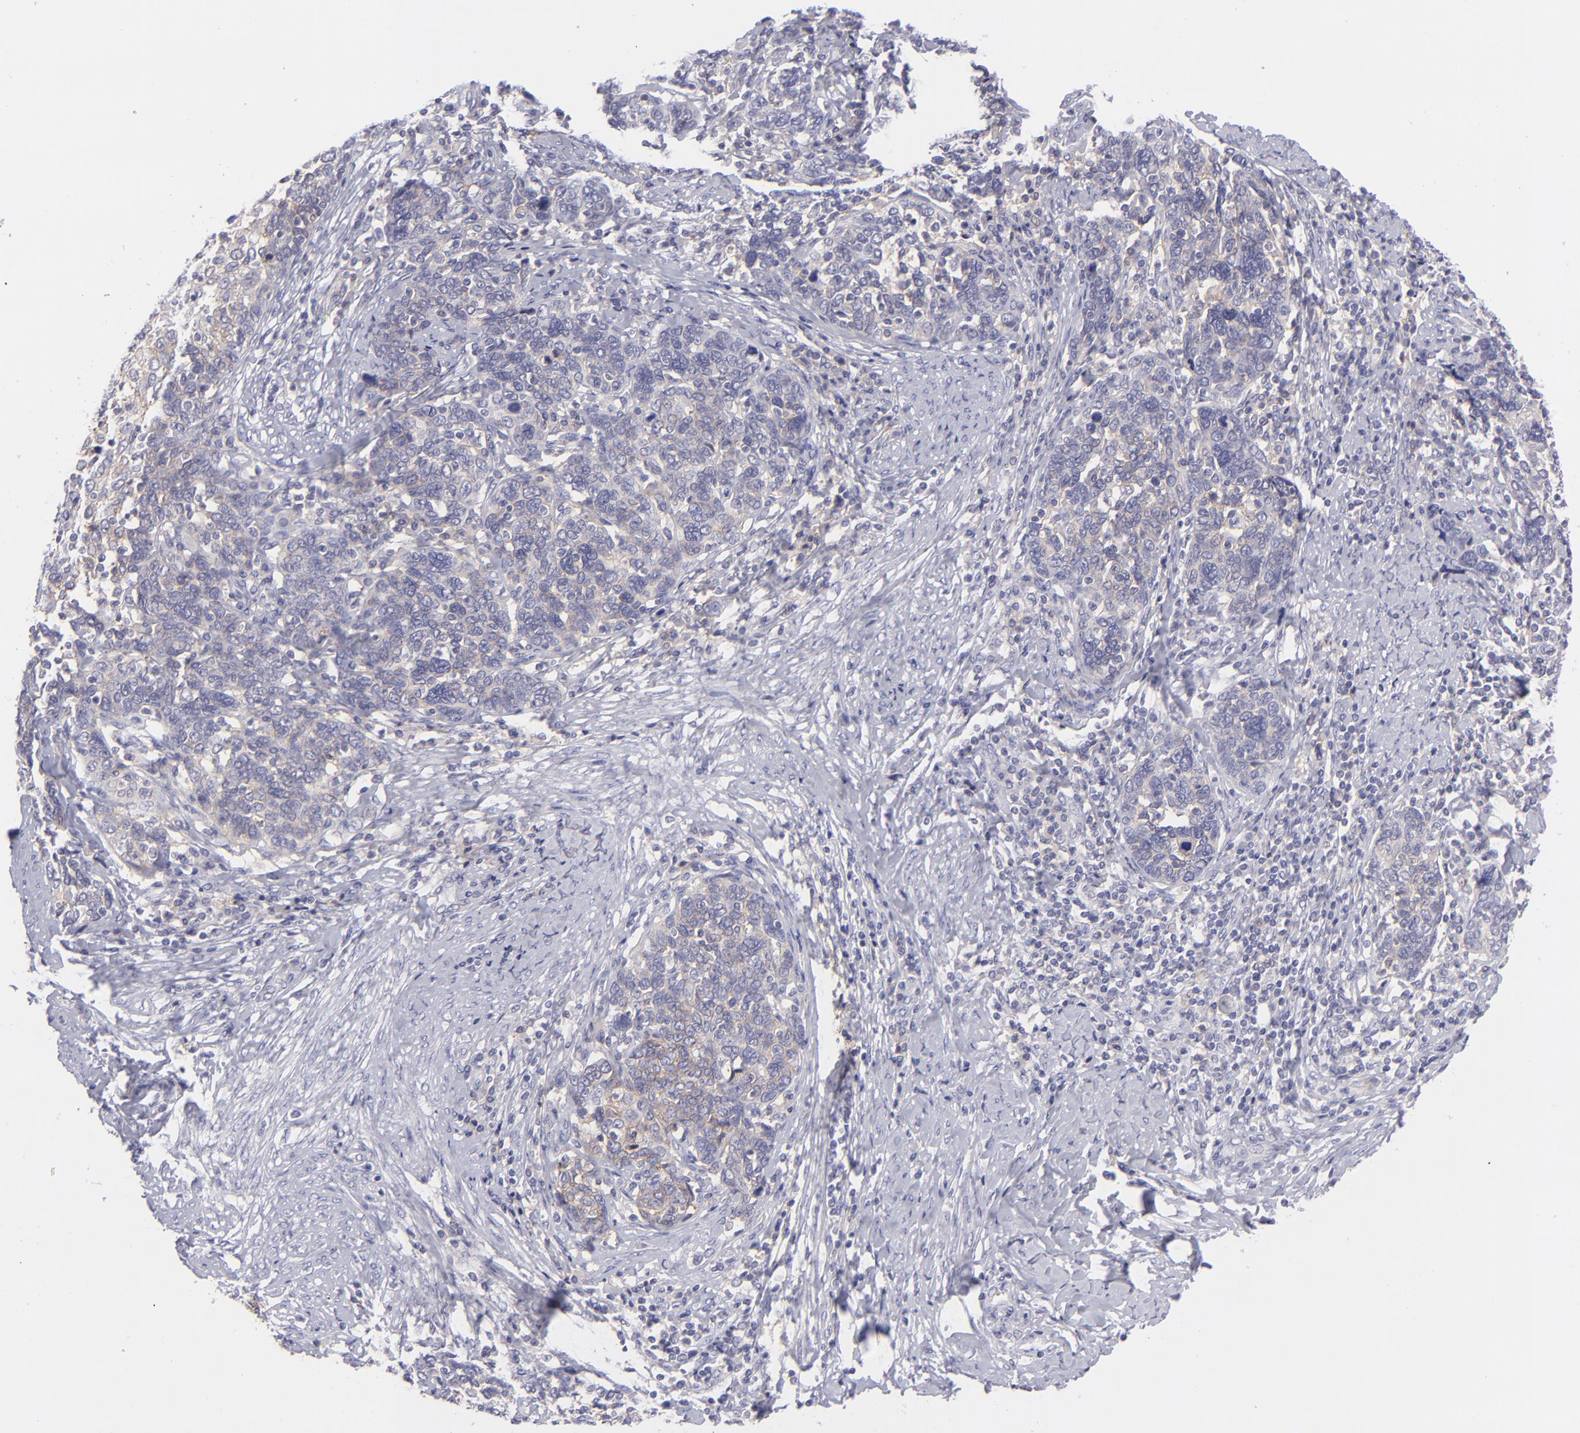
{"staining": {"intensity": "weak", "quantity": "25%-75%", "location": "cytoplasmic/membranous"}, "tissue": "cervical cancer", "cell_type": "Tumor cells", "image_type": "cancer", "snomed": [{"axis": "morphology", "description": "Squamous cell carcinoma, NOS"}, {"axis": "topography", "description": "Cervix"}], "caption": "A photomicrograph of human cervical cancer stained for a protein displays weak cytoplasmic/membranous brown staining in tumor cells. The staining was performed using DAB (3,3'-diaminobenzidine) to visualize the protein expression in brown, while the nuclei were stained in blue with hematoxylin (Magnification: 20x).", "gene": "BSG", "patient": {"sex": "female", "age": 41}}